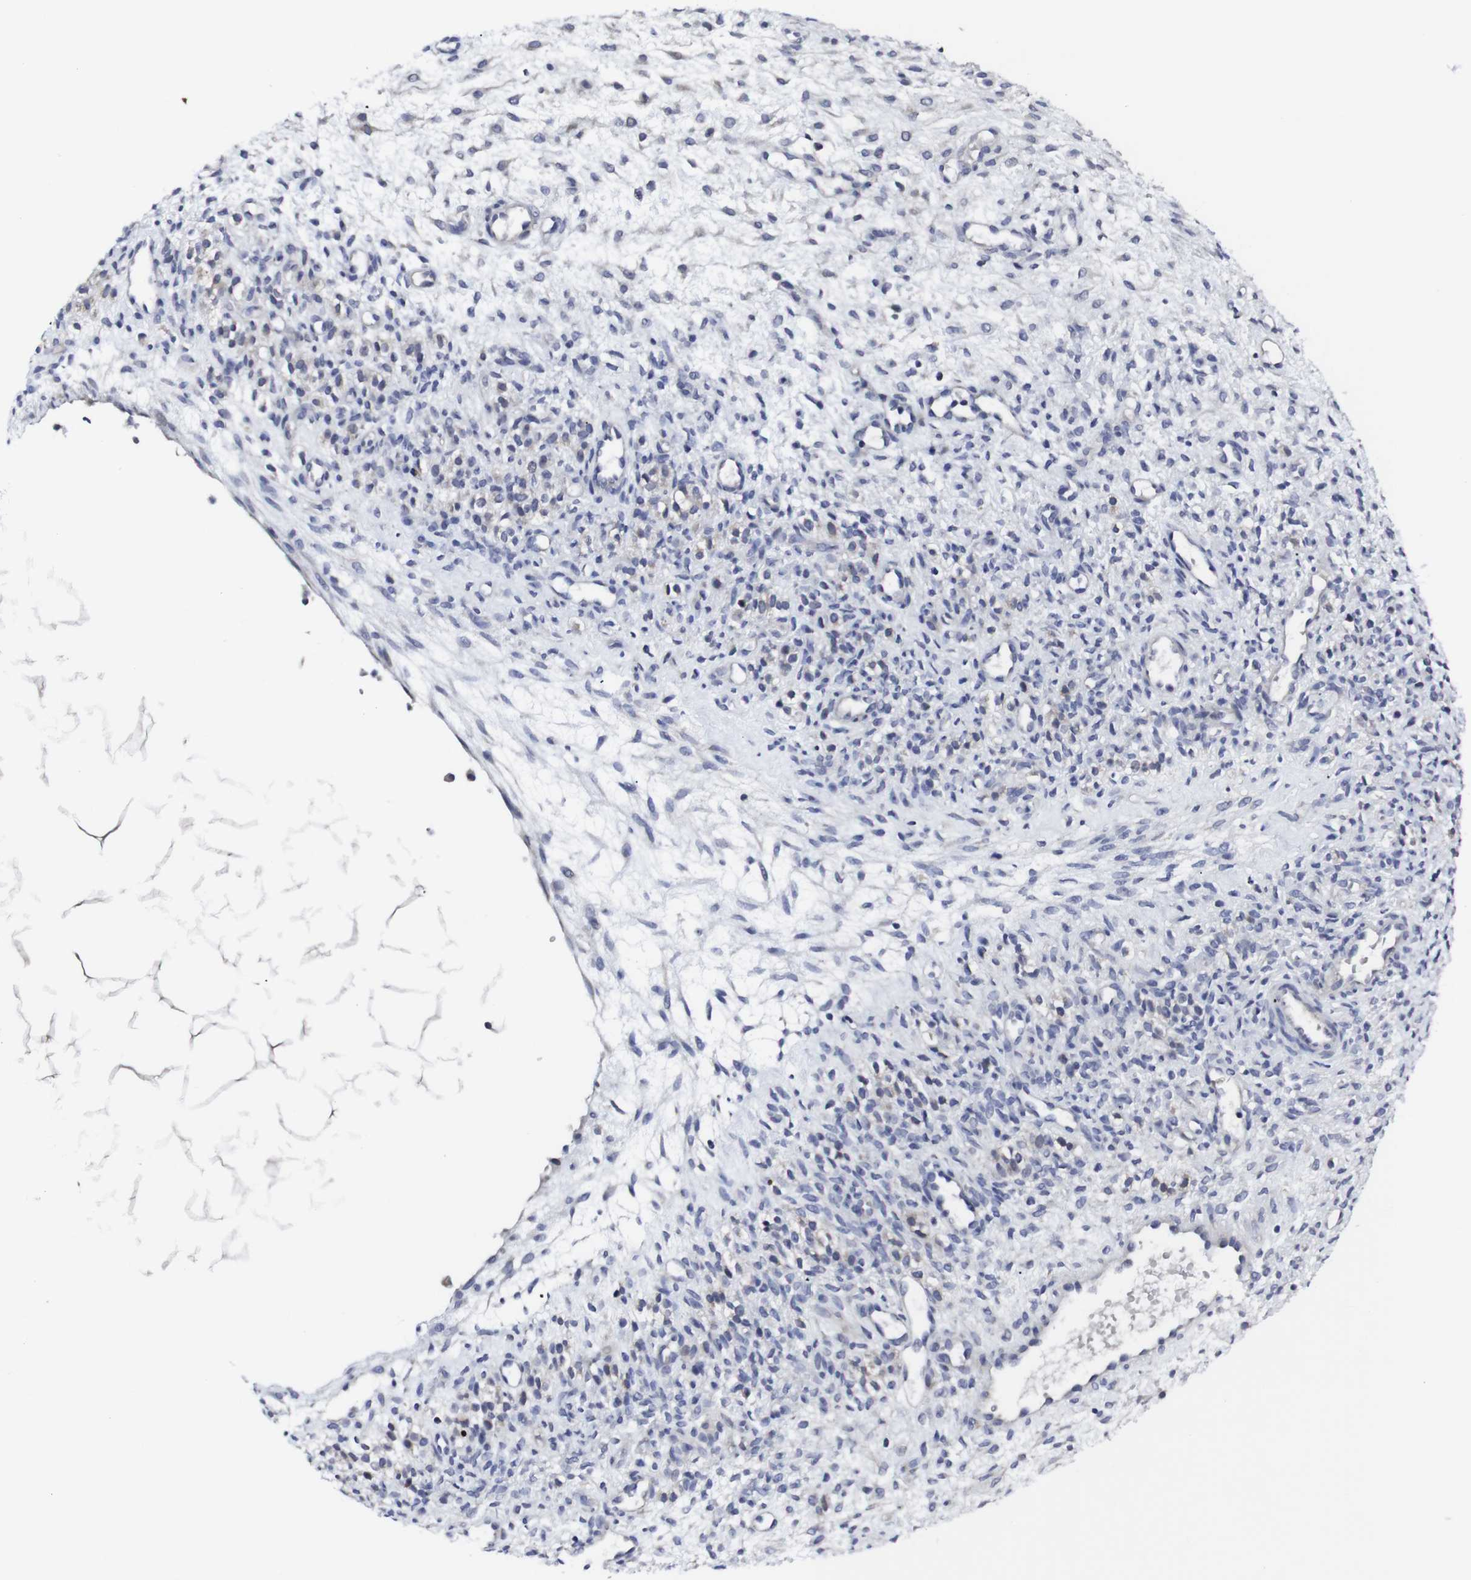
{"staining": {"intensity": "weak", "quantity": "<25%", "location": "cytoplasmic/membranous"}, "tissue": "ovary", "cell_type": "Ovarian stroma cells", "image_type": "normal", "snomed": [{"axis": "morphology", "description": "Normal tissue, NOS"}, {"axis": "morphology", "description": "Cyst, NOS"}, {"axis": "topography", "description": "Ovary"}], "caption": "DAB immunohistochemical staining of normal ovary reveals no significant positivity in ovarian stroma cells.", "gene": "HPRT1", "patient": {"sex": "female", "age": 18}}